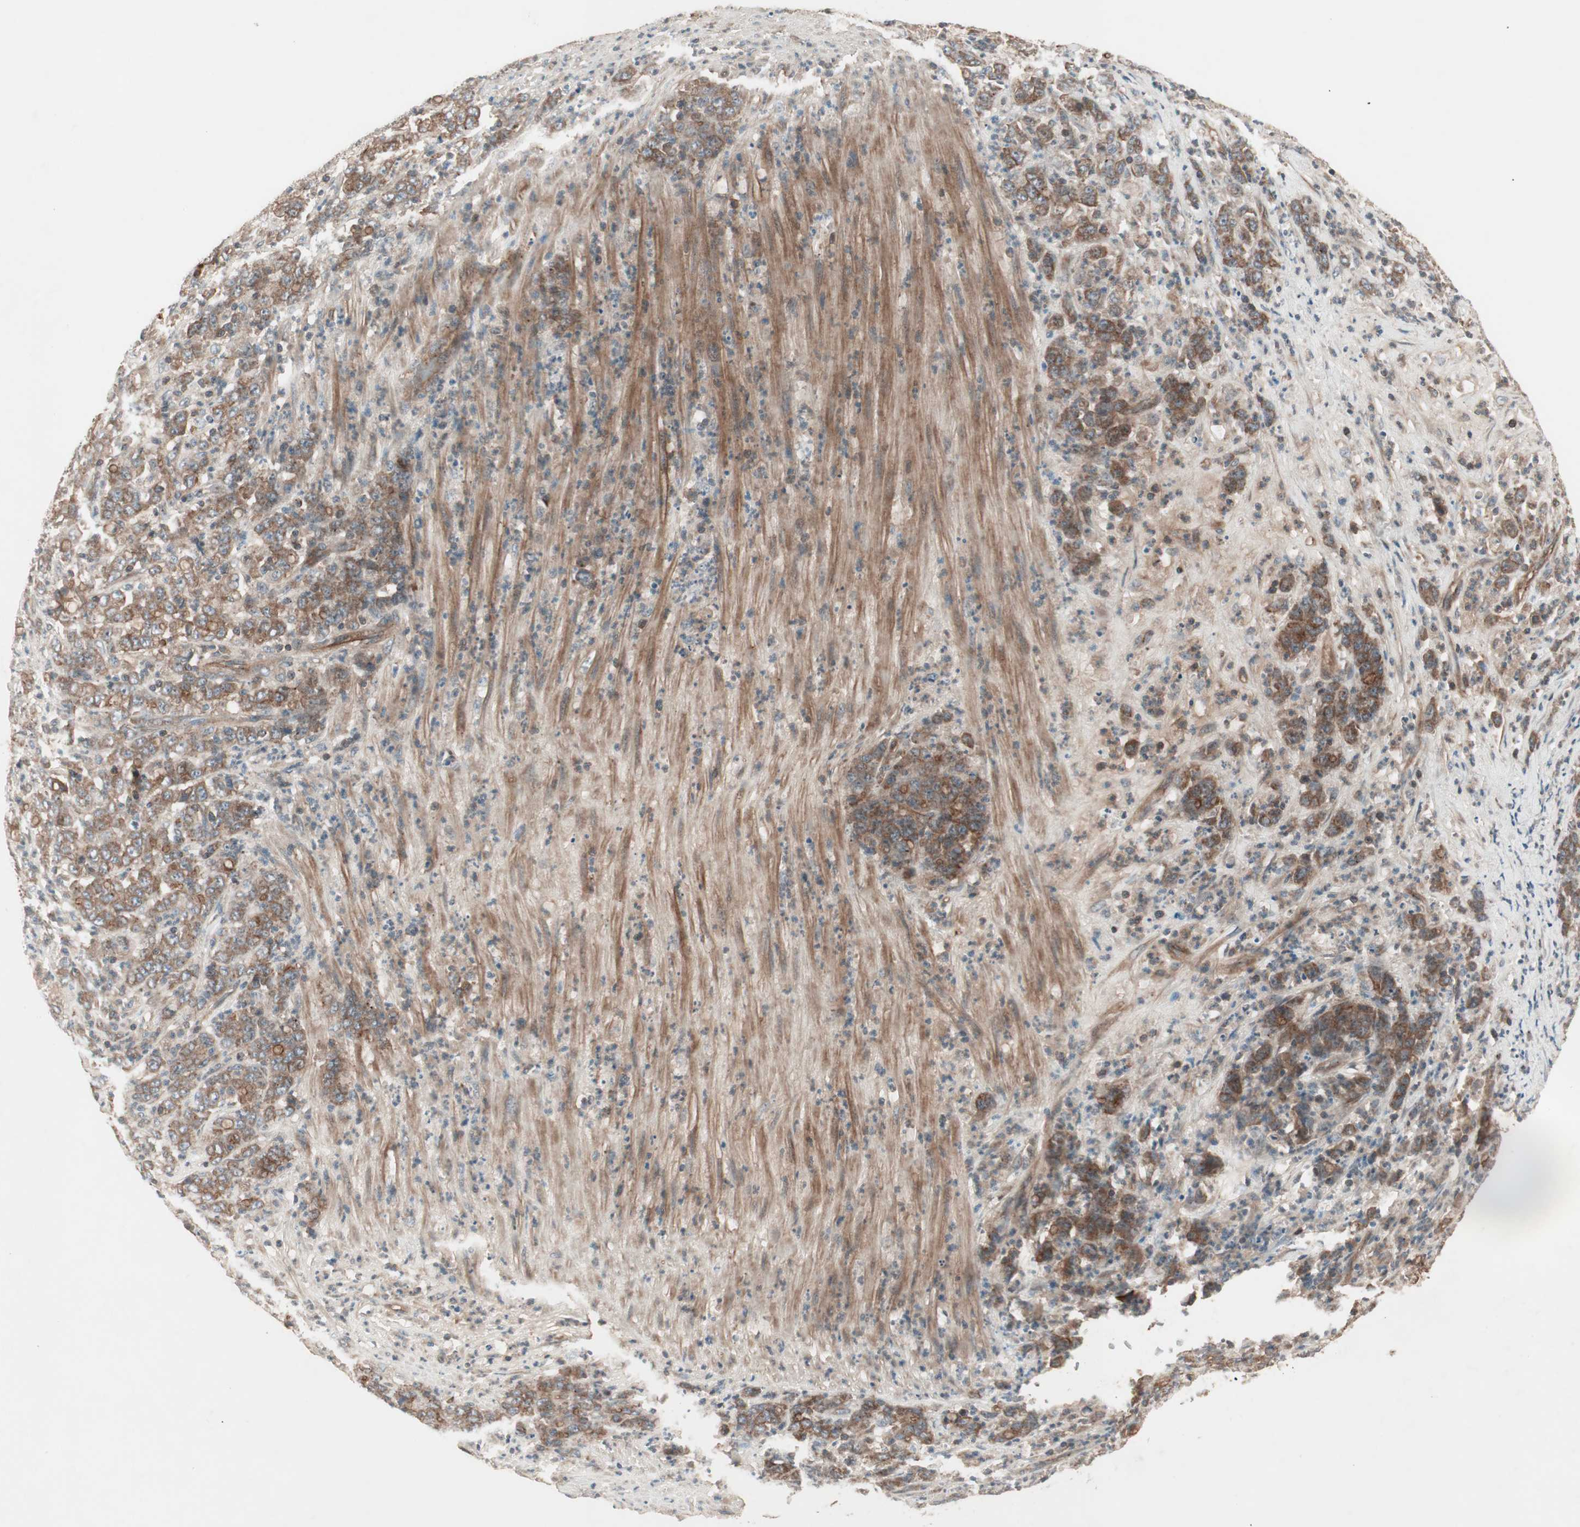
{"staining": {"intensity": "strong", "quantity": ">75%", "location": "cytoplasmic/membranous"}, "tissue": "stomach cancer", "cell_type": "Tumor cells", "image_type": "cancer", "snomed": [{"axis": "morphology", "description": "Adenocarcinoma, NOS"}, {"axis": "topography", "description": "Stomach, lower"}], "caption": "Immunohistochemical staining of stomach adenocarcinoma reveals high levels of strong cytoplasmic/membranous protein positivity in about >75% of tumor cells.", "gene": "TFPI", "patient": {"sex": "female", "age": 71}}